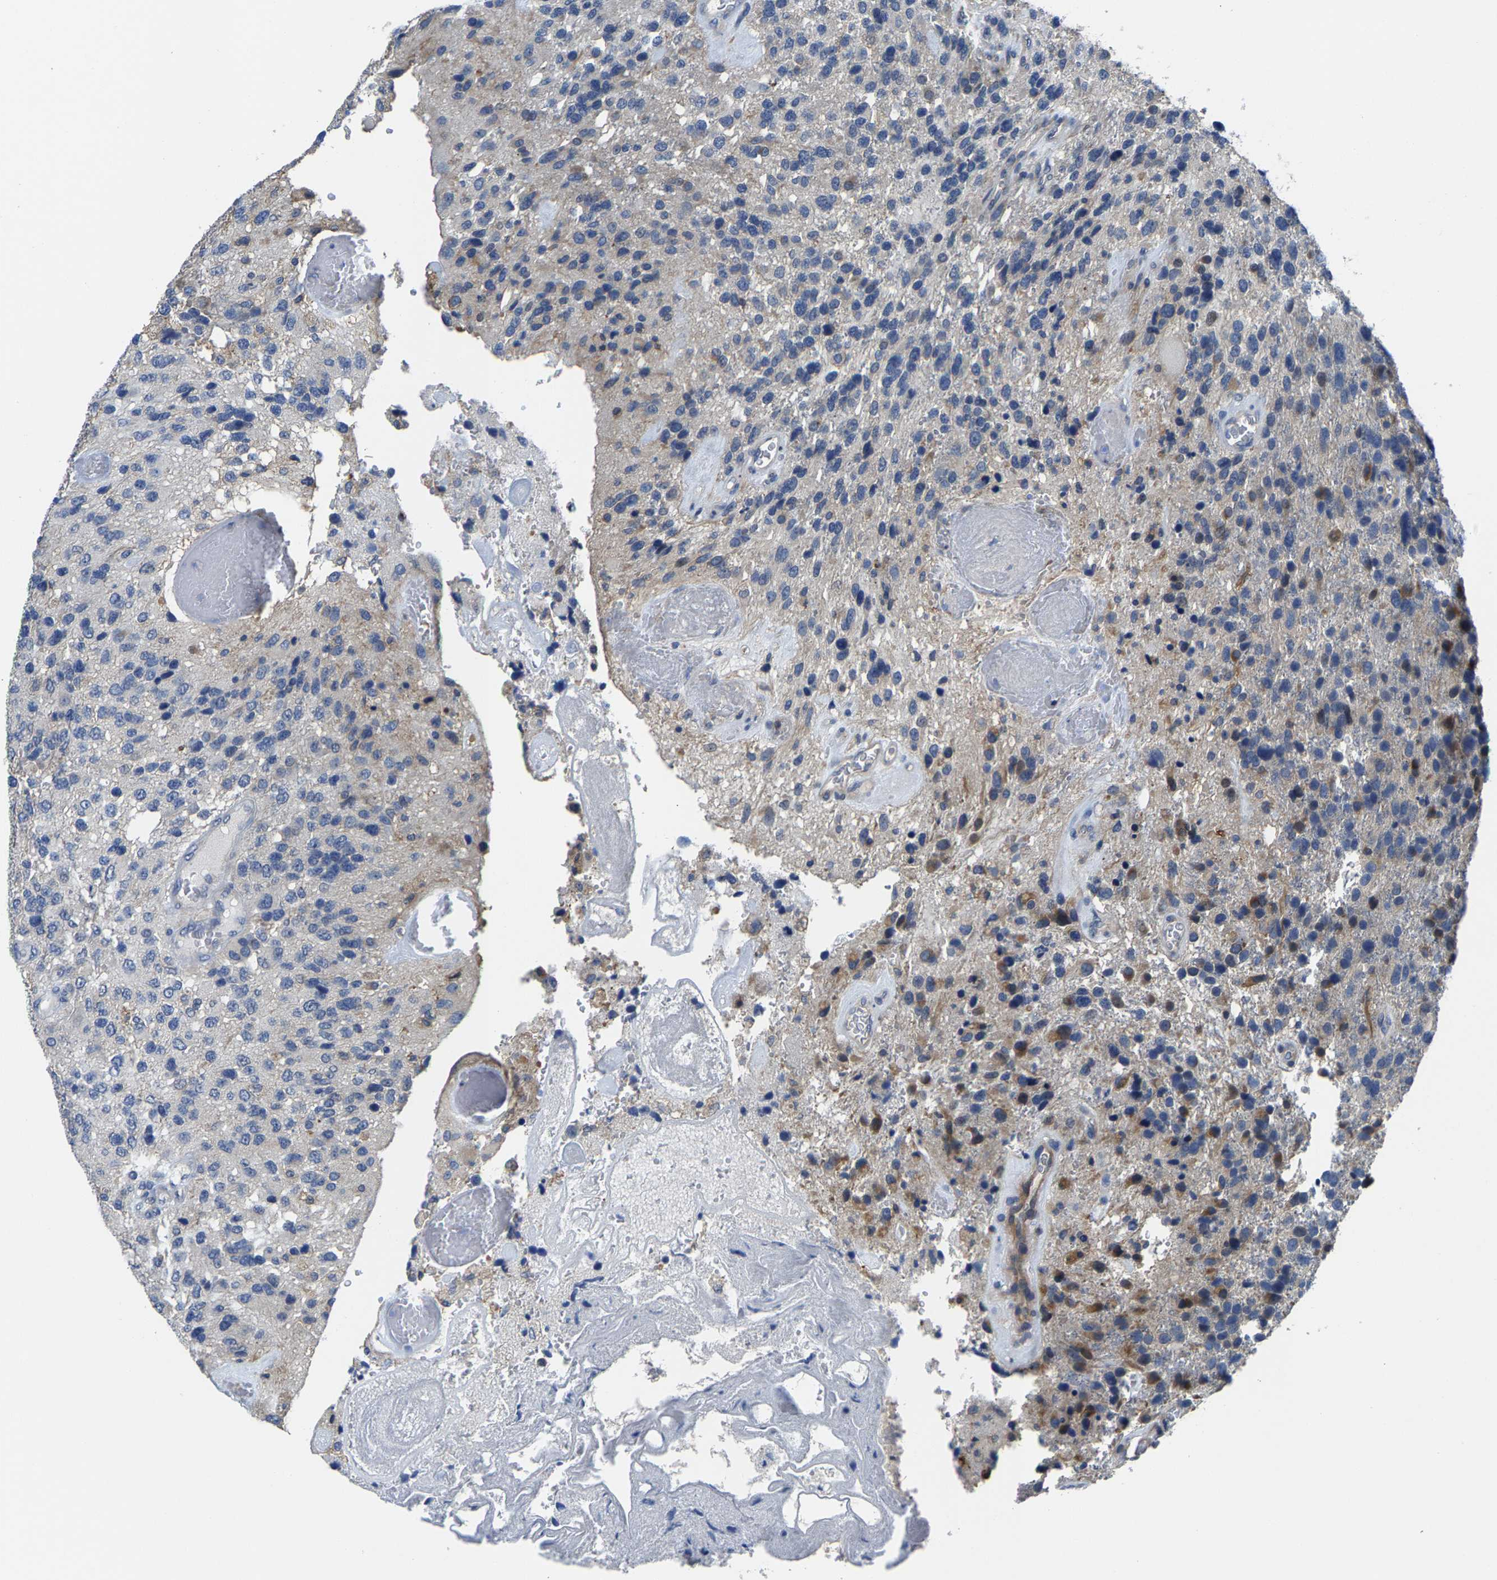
{"staining": {"intensity": "moderate", "quantity": "<25%", "location": "cytoplasmic/membranous"}, "tissue": "glioma", "cell_type": "Tumor cells", "image_type": "cancer", "snomed": [{"axis": "morphology", "description": "Glioma, malignant, High grade"}, {"axis": "topography", "description": "Brain"}], "caption": "Immunohistochemical staining of human glioma exhibits moderate cytoplasmic/membranous protein positivity in about <25% of tumor cells.", "gene": "AGBL3", "patient": {"sex": "female", "age": 58}}